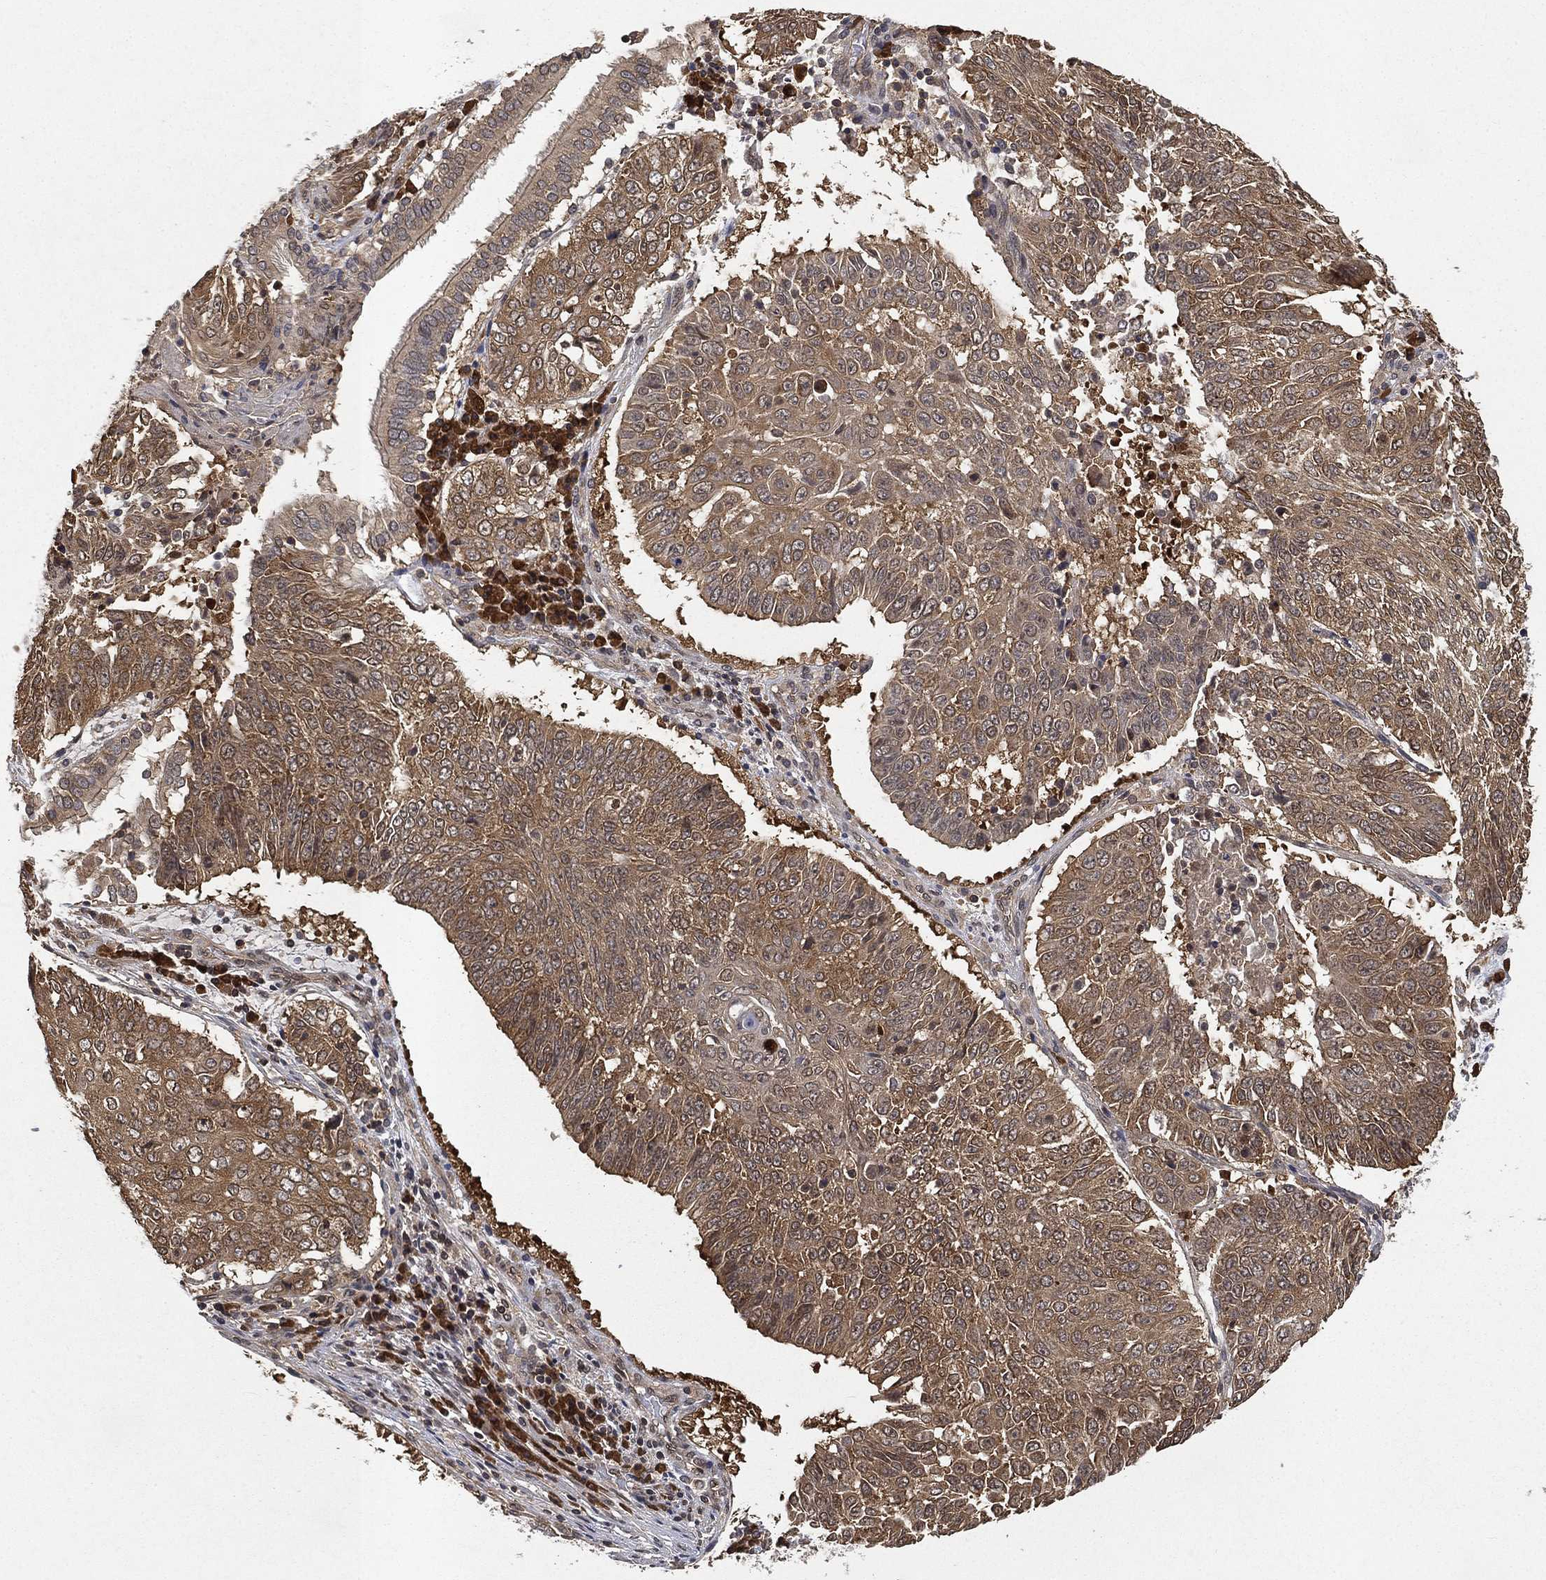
{"staining": {"intensity": "moderate", "quantity": ">75%", "location": "cytoplasmic/membranous"}, "tissue": "lung cancer", "cell_type": "Tumor cells", "image_type": "cancer", "snomed": [{"axis": "morphology", "description": "Squamous cell carcinoma, NOS"}, {"axis": "topography", "description": "Lung"}], "caption": "DAB immunohistochemical staining of human squamous cell carcinoma (lung) exhibits moderate cytoplasmic/membranous protein staining in about >75% of tumor cells.", "gene": "UBA5", "patient": {"sex": "male", "age": 64}}